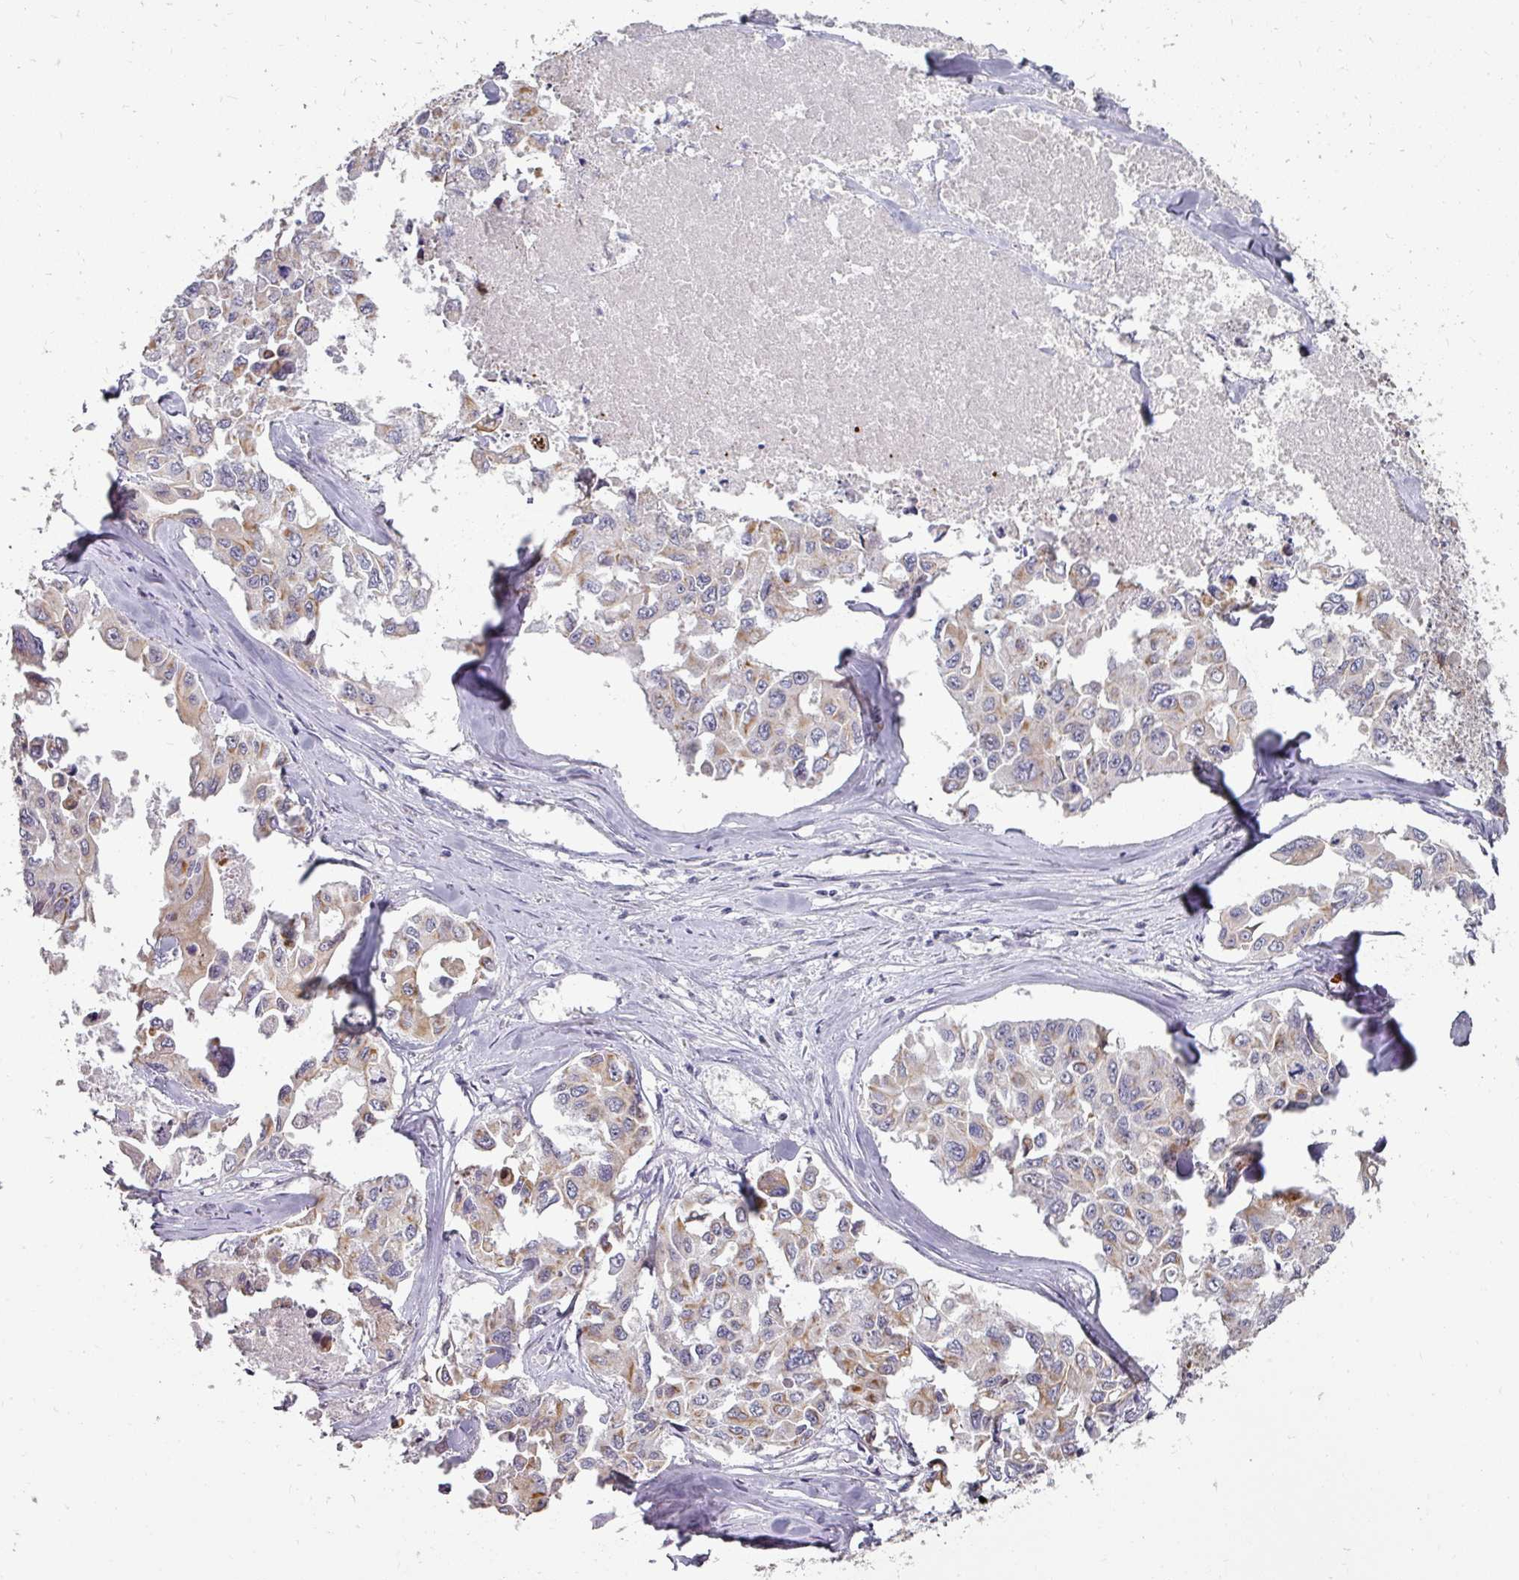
{"staining": {"intensity": "weak", "quantity": "25%-75%", "location": "cytoplasmic/membranous"}, "tissue": "lung cancer", "cell_type": "Tumor cells", "image_type": "cancer", "snomed": [{"axis": "morphology", "description": "Adenocarcinoma, NOS"}, {"axis": "topography", "description": "Lung"}], "caption": "Immunohistochemical staining of adenocarcinoma (lung) demonstrates low levels of weak cytoplasmic/membranous protein expression in approximately 25%-75% of tumor cells.", "gene": "GTF2H3", "patient": {"sex": "male", "age": 64}}